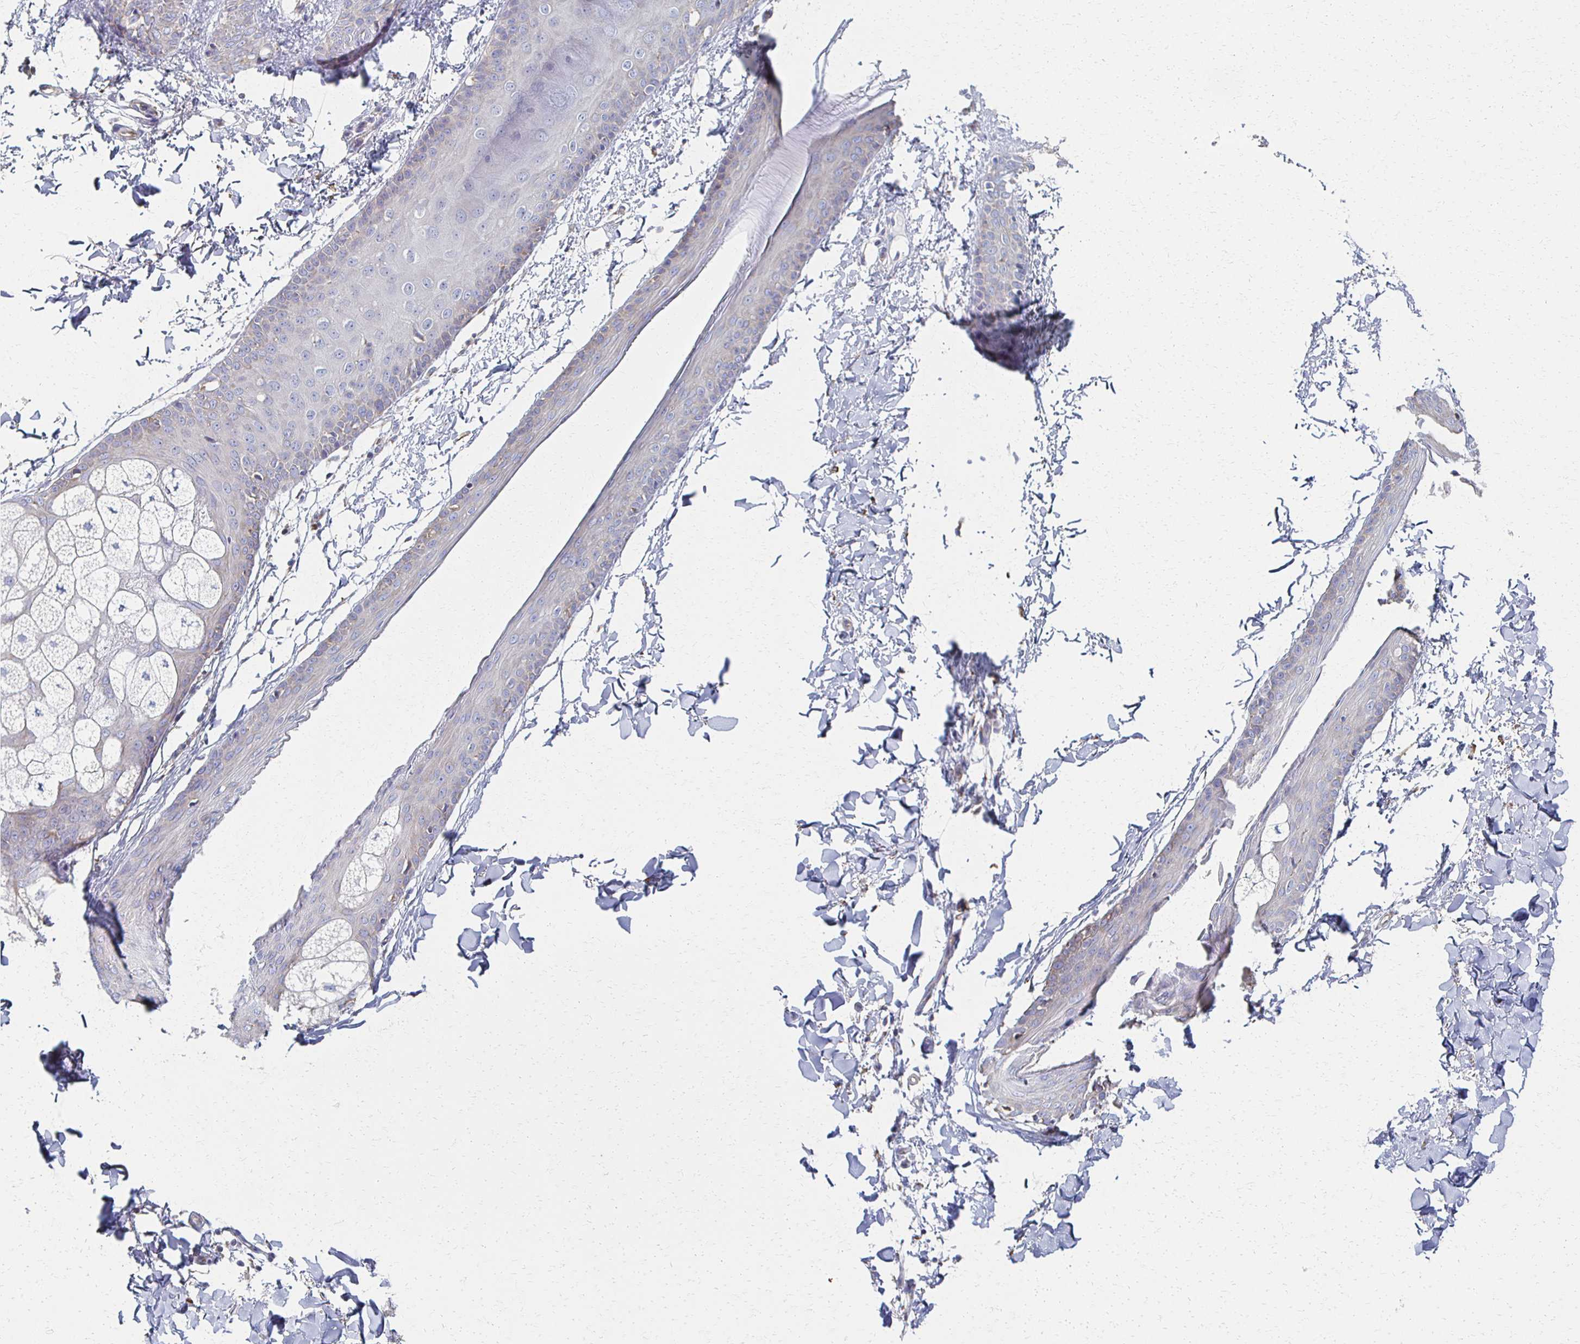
{"staining": {"intensity": "weak", "quantity": "25%-75%", "location": "cytoplasmic/membranous"}, "tissue": "skin", "cell_type": "Fibroblasts", "image_type": "normal", "snomed": [{"axis": "morphology", "description": "Normal tissue, NOS"}, {"axis": "topography", "description": "Skin"}], "caption": "A histopathology image of skin stained for a protein shows weak cytoplasmic/membranous brown staining in fibroblasts.", "gene": "ATP1A3", "patient": {"sex": "male", "age": 16}}